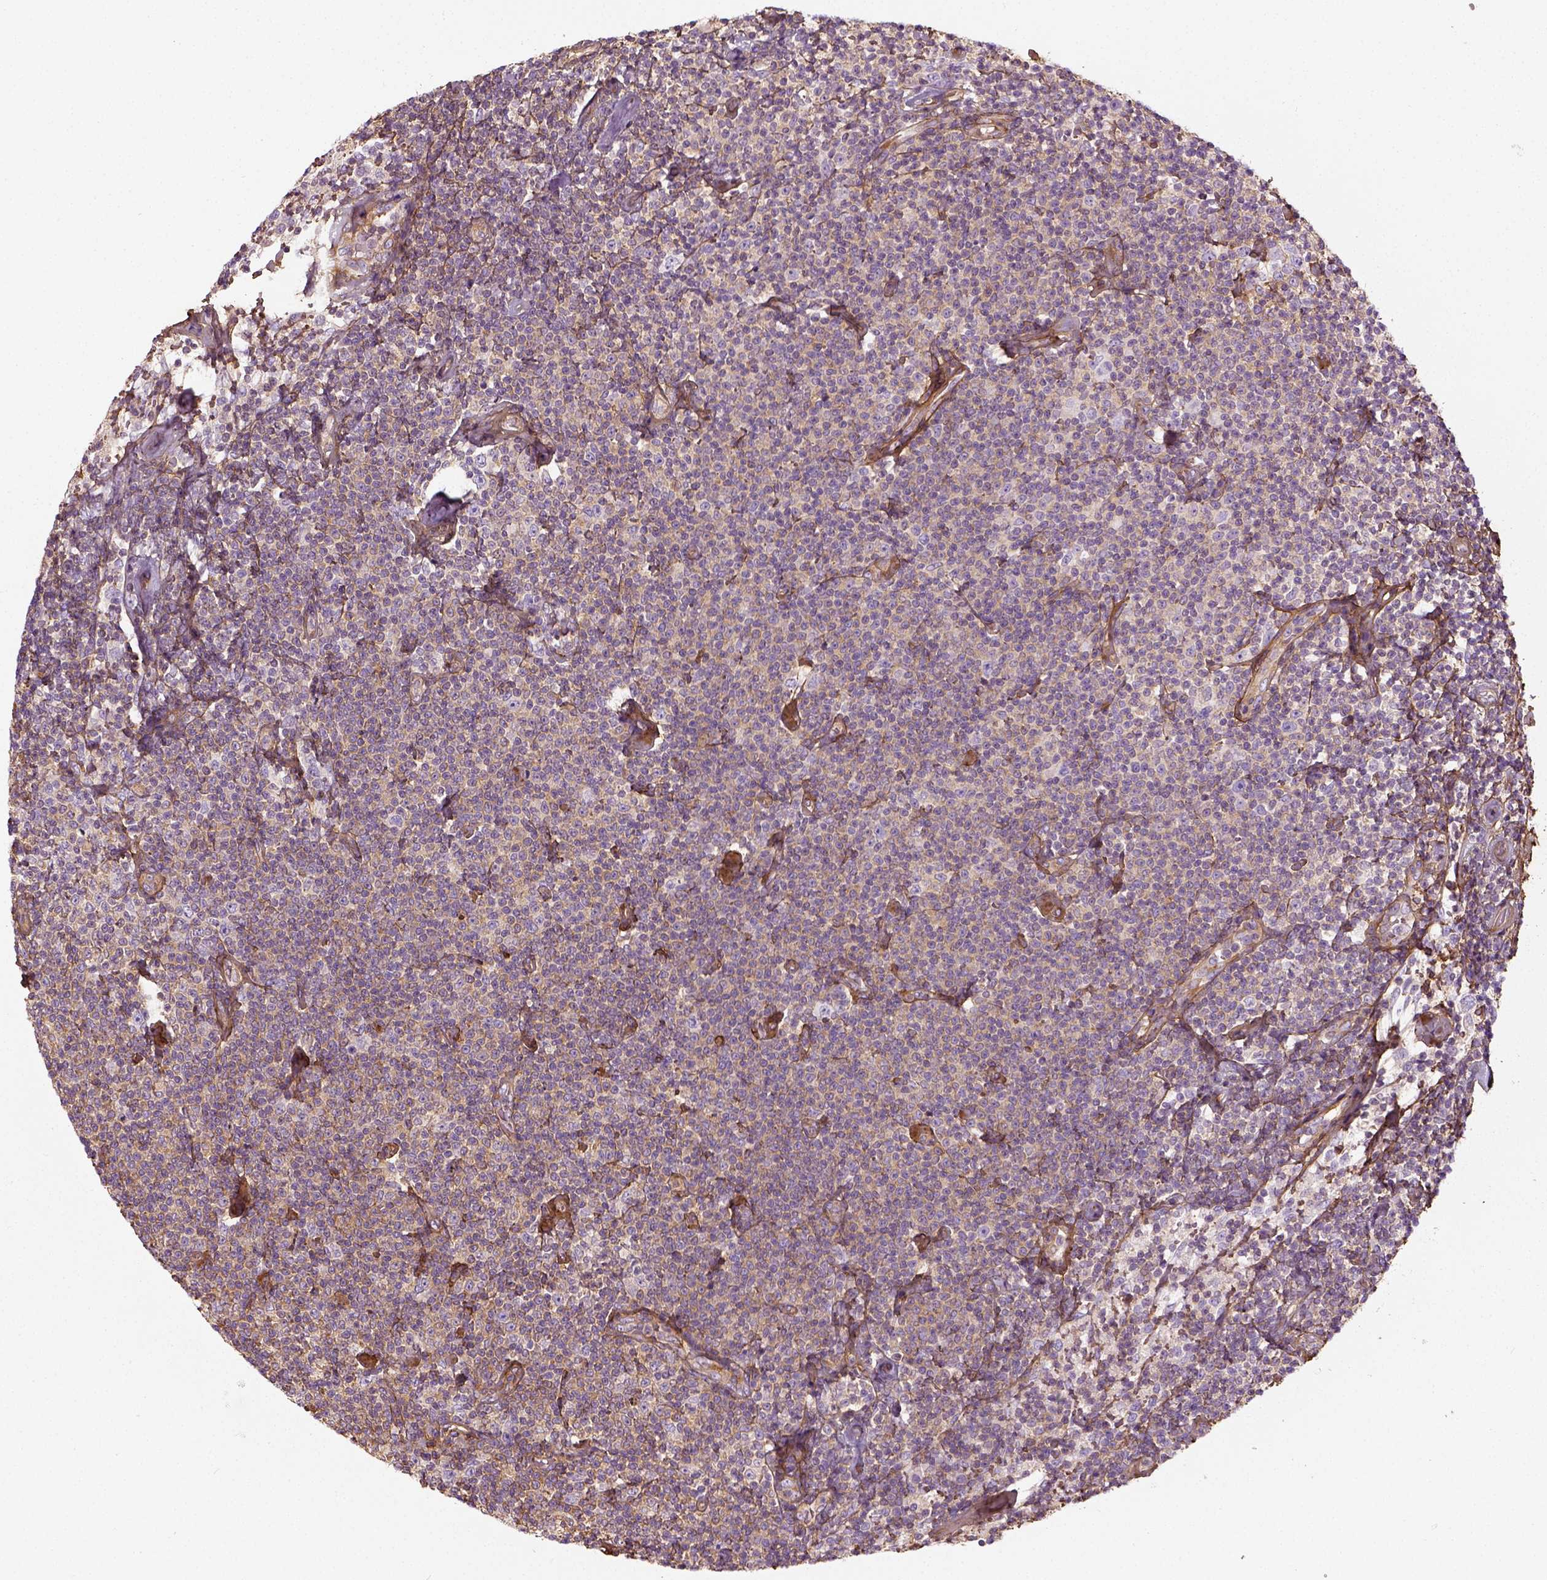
{"staining": {"intensity": "moderate", "quantity": ">75%", "location": "cytoplasmic/membranous"}, "tissue": "lymphoma", "cell_type": "Tumor cells", "image_type": "cancer", "snomed": [{"axis": "morphology", "description": "Malignant lymphoma, non-Hodgkin's type, Low grade"}, {"axis": "topography", "description": "Lymph node"}], "caption": "Malignant lymphoma, non-Hodgkin's type (low-grade) was stained to show a protein in brown. There is medium levels of moderate cytoplasmic/membranous expression in approximately >75% of tumor cells.", "gene": "COL6A2", "patient": {"sex": "male", "age": 81}}